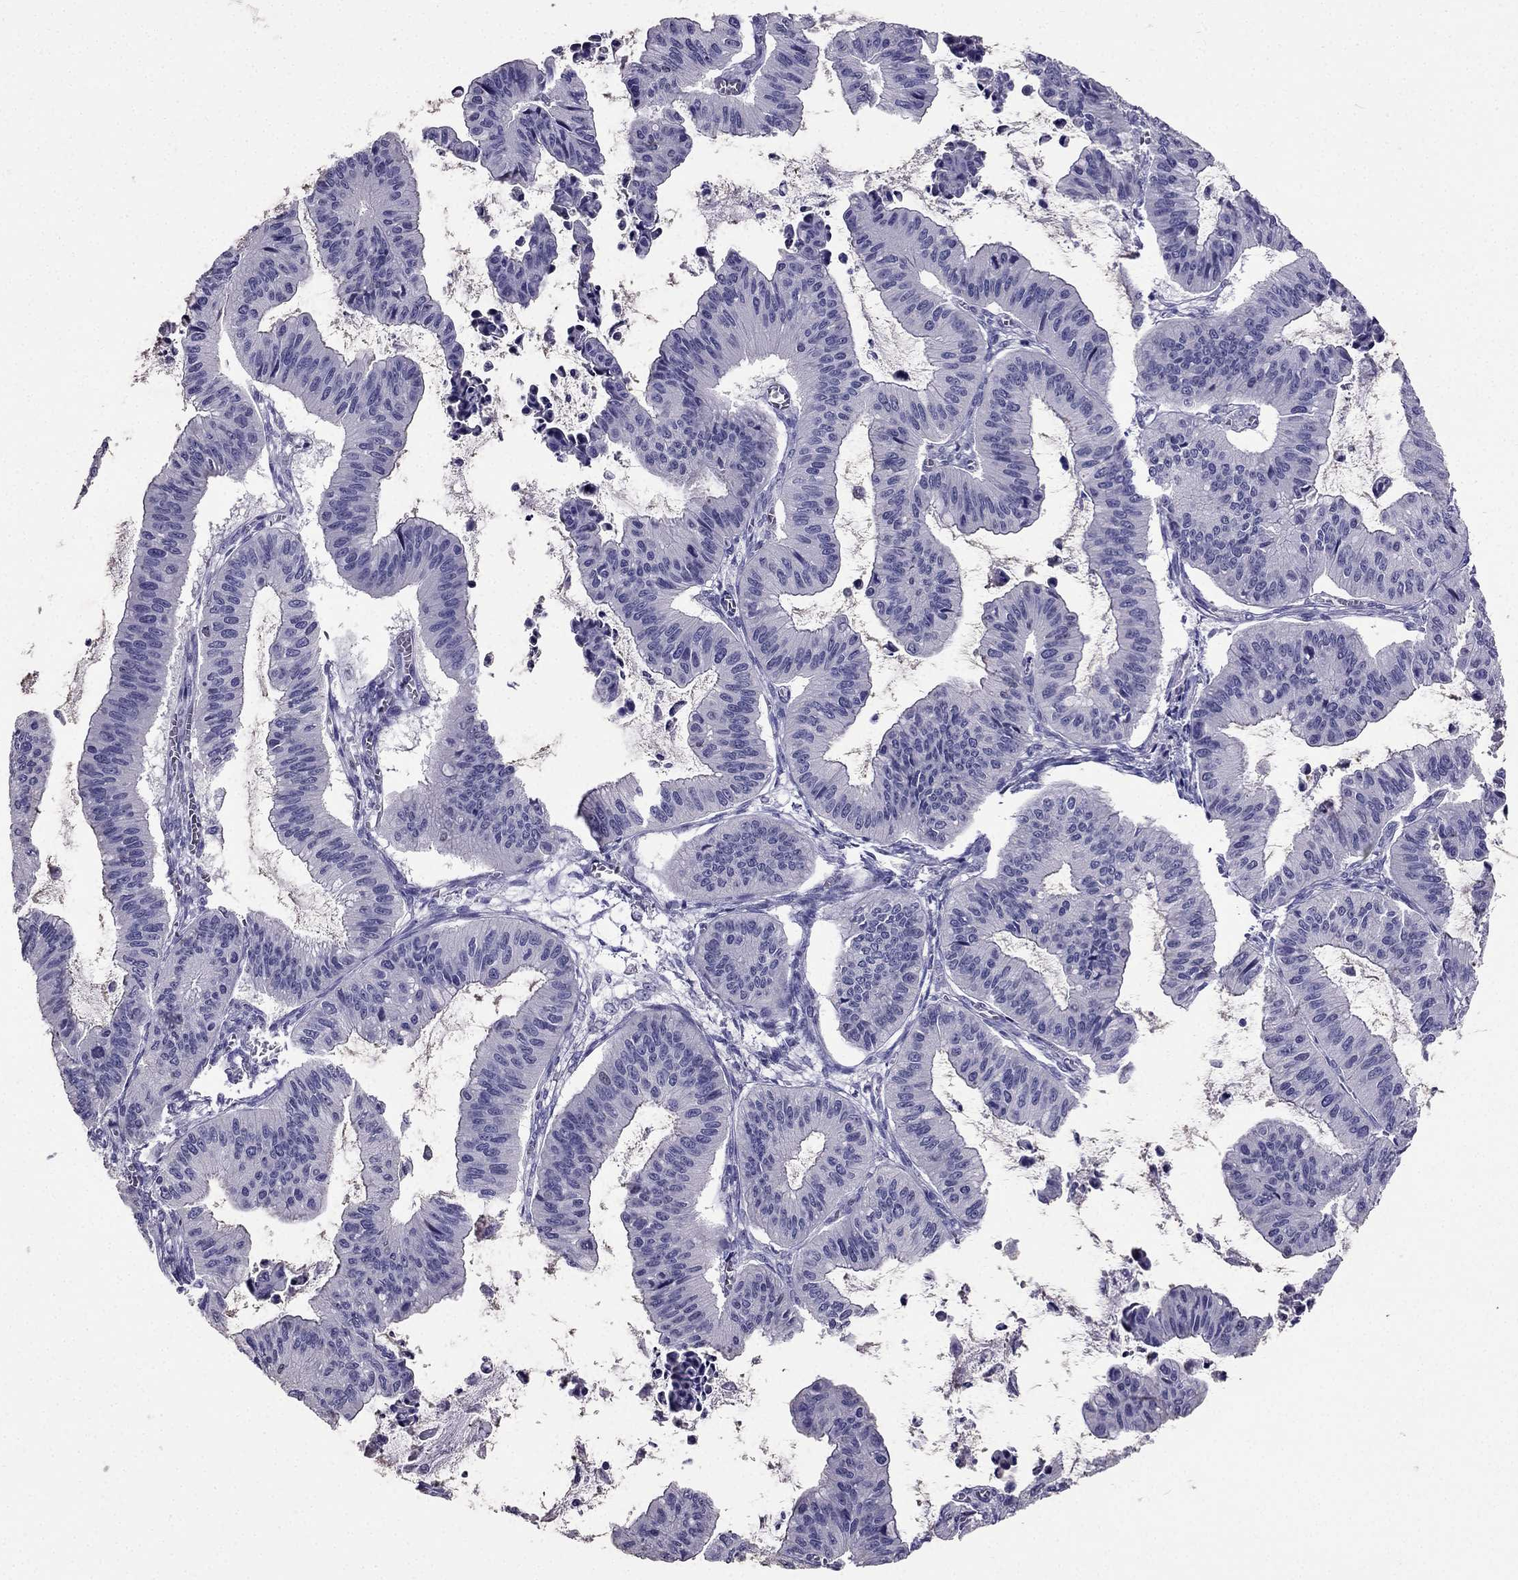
{"staining": {"intensity": "negative", "quantity": "none", "location": "none"}, "tissue": "ovarian cancer", "cell_type": "Tumor cells", "image_type": "cancer", "snomed": [{"axis": "morphology", "description": "Cystadenocarcinoma, mucinous, NOS"}, {"axis": "topography", "description": "Ovary"}], "caption": "The histopathology image displays no significant expression in tumor cells of ovarian cancer (mucinous cystadenocarcinoma).", "gene": "ARID3A", "patient": {"sex": "female", "age": 72}}